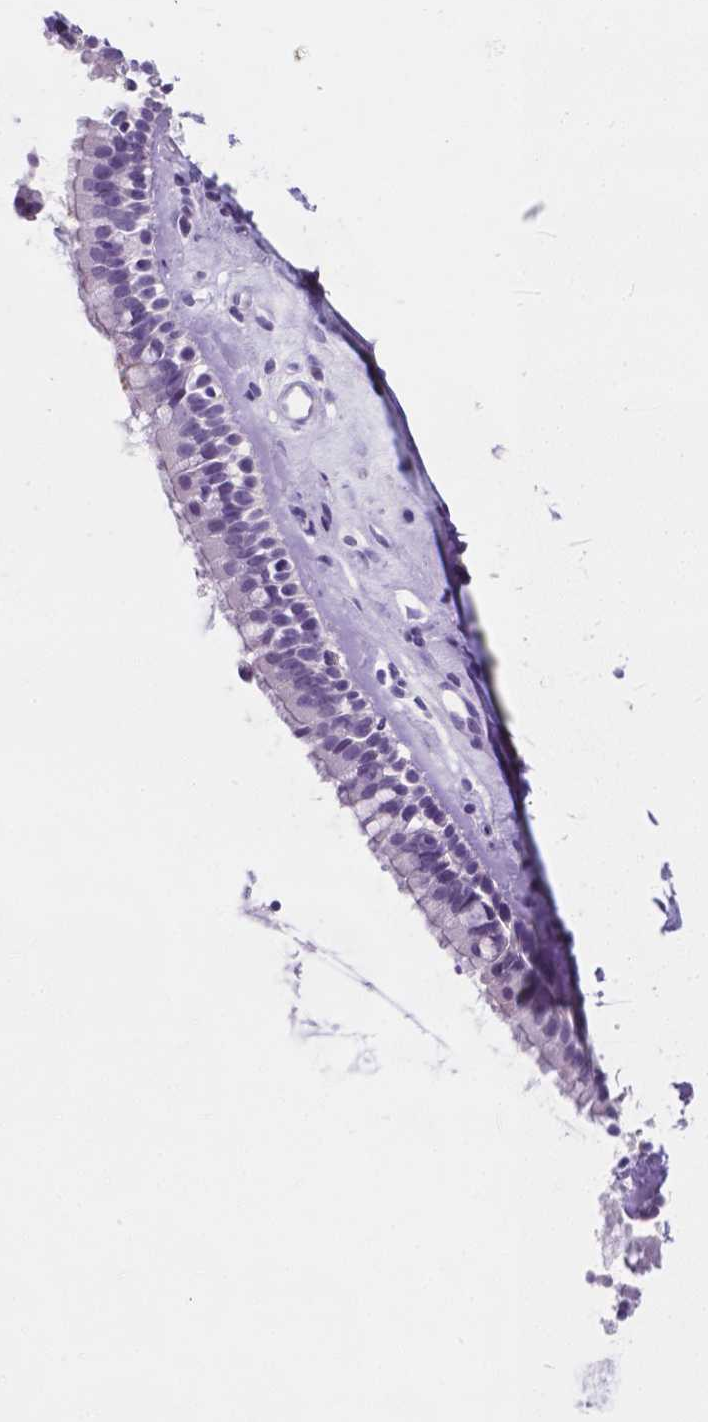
{"staining": {"intensity": "negative", "quantity": "none", "location": "none"}, "tissue": "nasopharynx", "cell_type": "Respiratory epithelial cells", "image_type": "normal", "snomed": [{"axis": "morphology", "description": "Normal tissue, NOS"}, {"axis": "topography", "description": "Nasopharynx"}], "caption": "This is a histopathology image of immunohistochemistry staining of unremarkable nasopharynx, which shows no staining in respiratory epithelial cells.", "gene": "KIAA0040", "patient": {"sex": "female", "age": 52}}